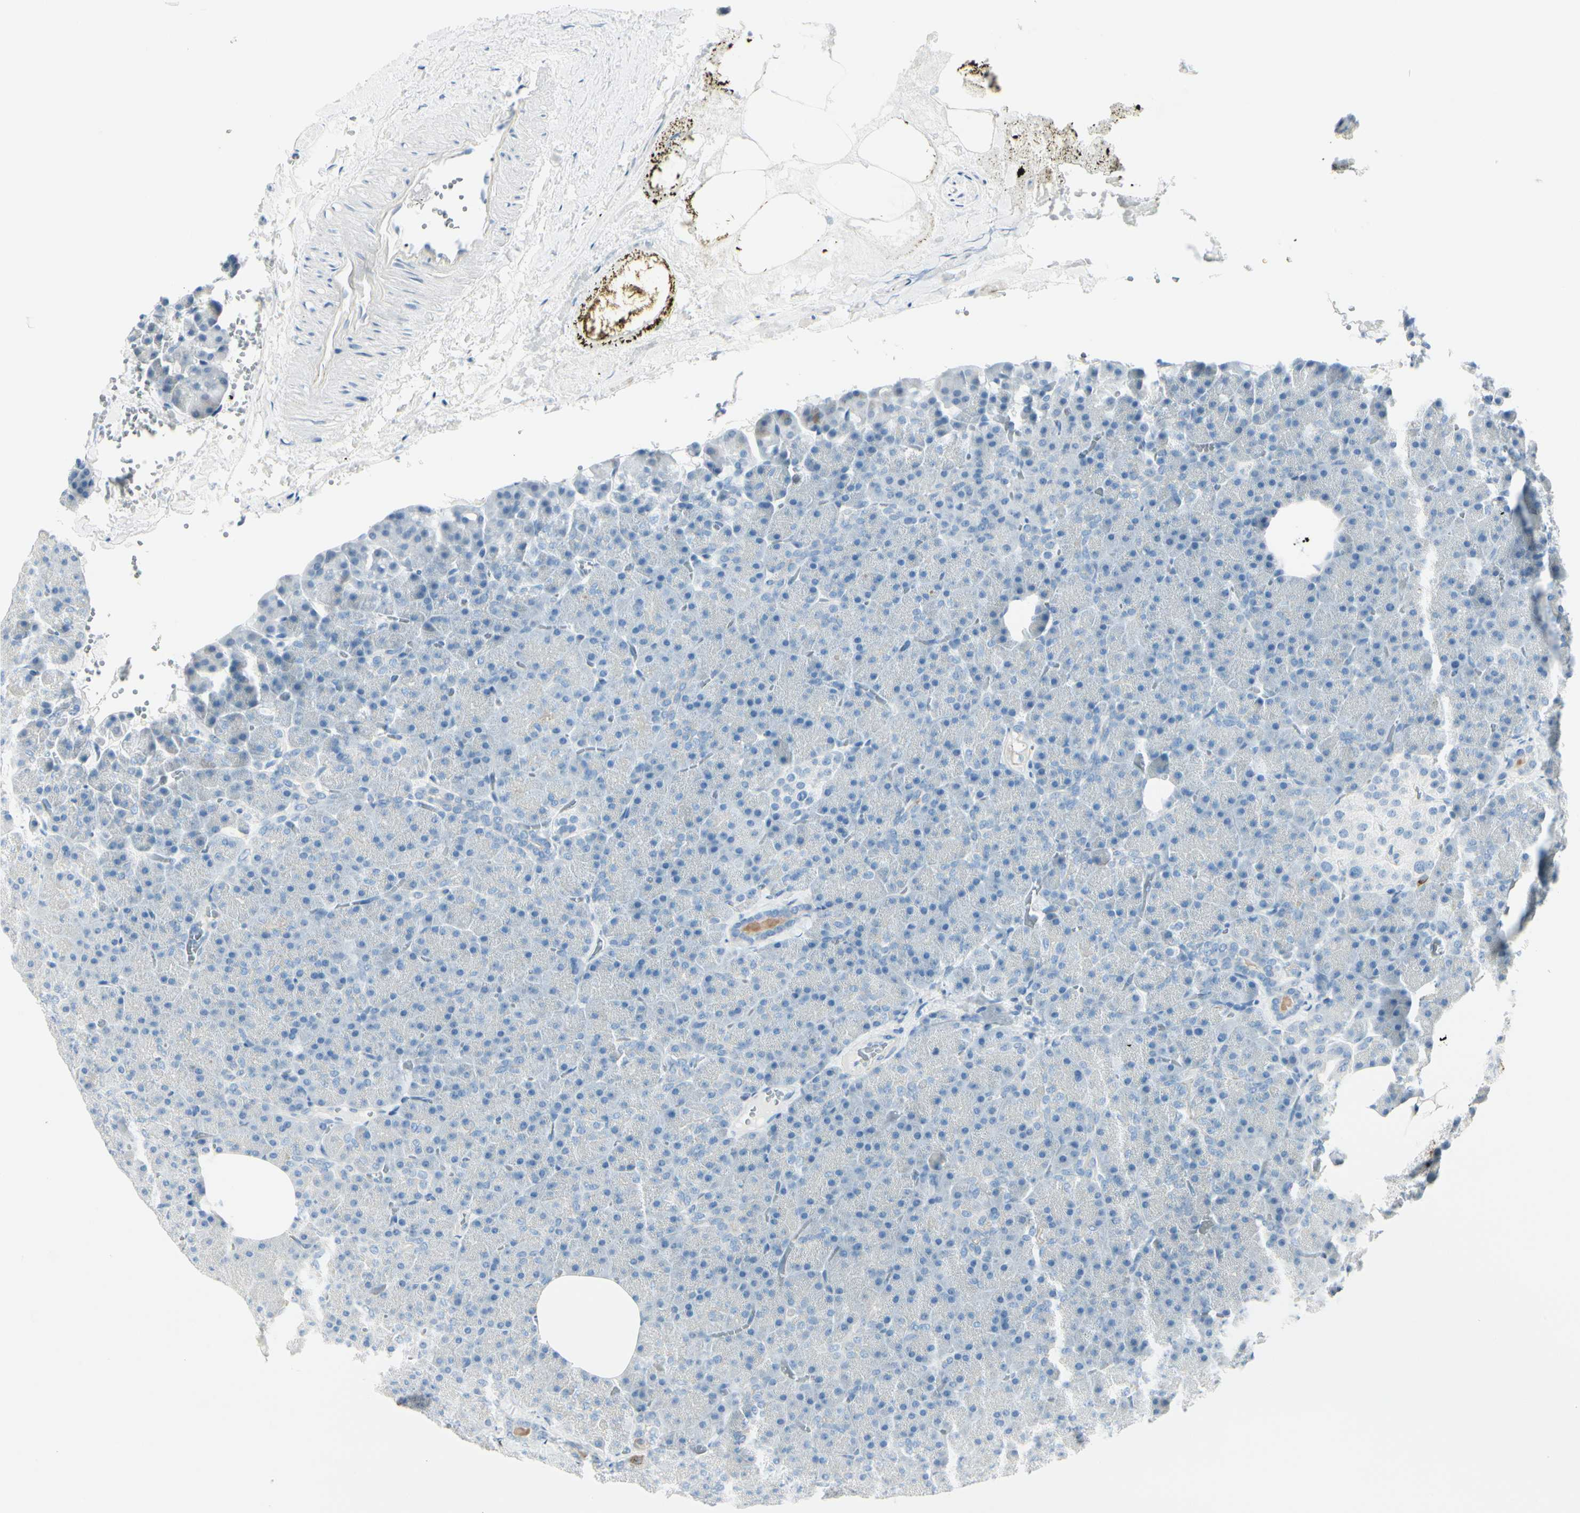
{"staining": {"intensity": "negative", "quantity": "none", "location": "none"}, "tissue": "pancreas", "cell_type": "Exocrine glandular cells", "image_type": "normal", "snomed": [{"axis": "morphology", "description": "Normal tissue, NOS"}, {"axis": "topography", "description": "Pancreas"}], "caption": "Immunohistochemistry (IHC) micrograph of unremarkable human pancreas stained for a protein (brown), which demonstrates no expression in exocrine glandular cells. (Immunohistochemistry (IHC), brightfield microscopy, high magnification).", "gene": "CDHR5", "patient": {"sex": "female", "age": 35}}